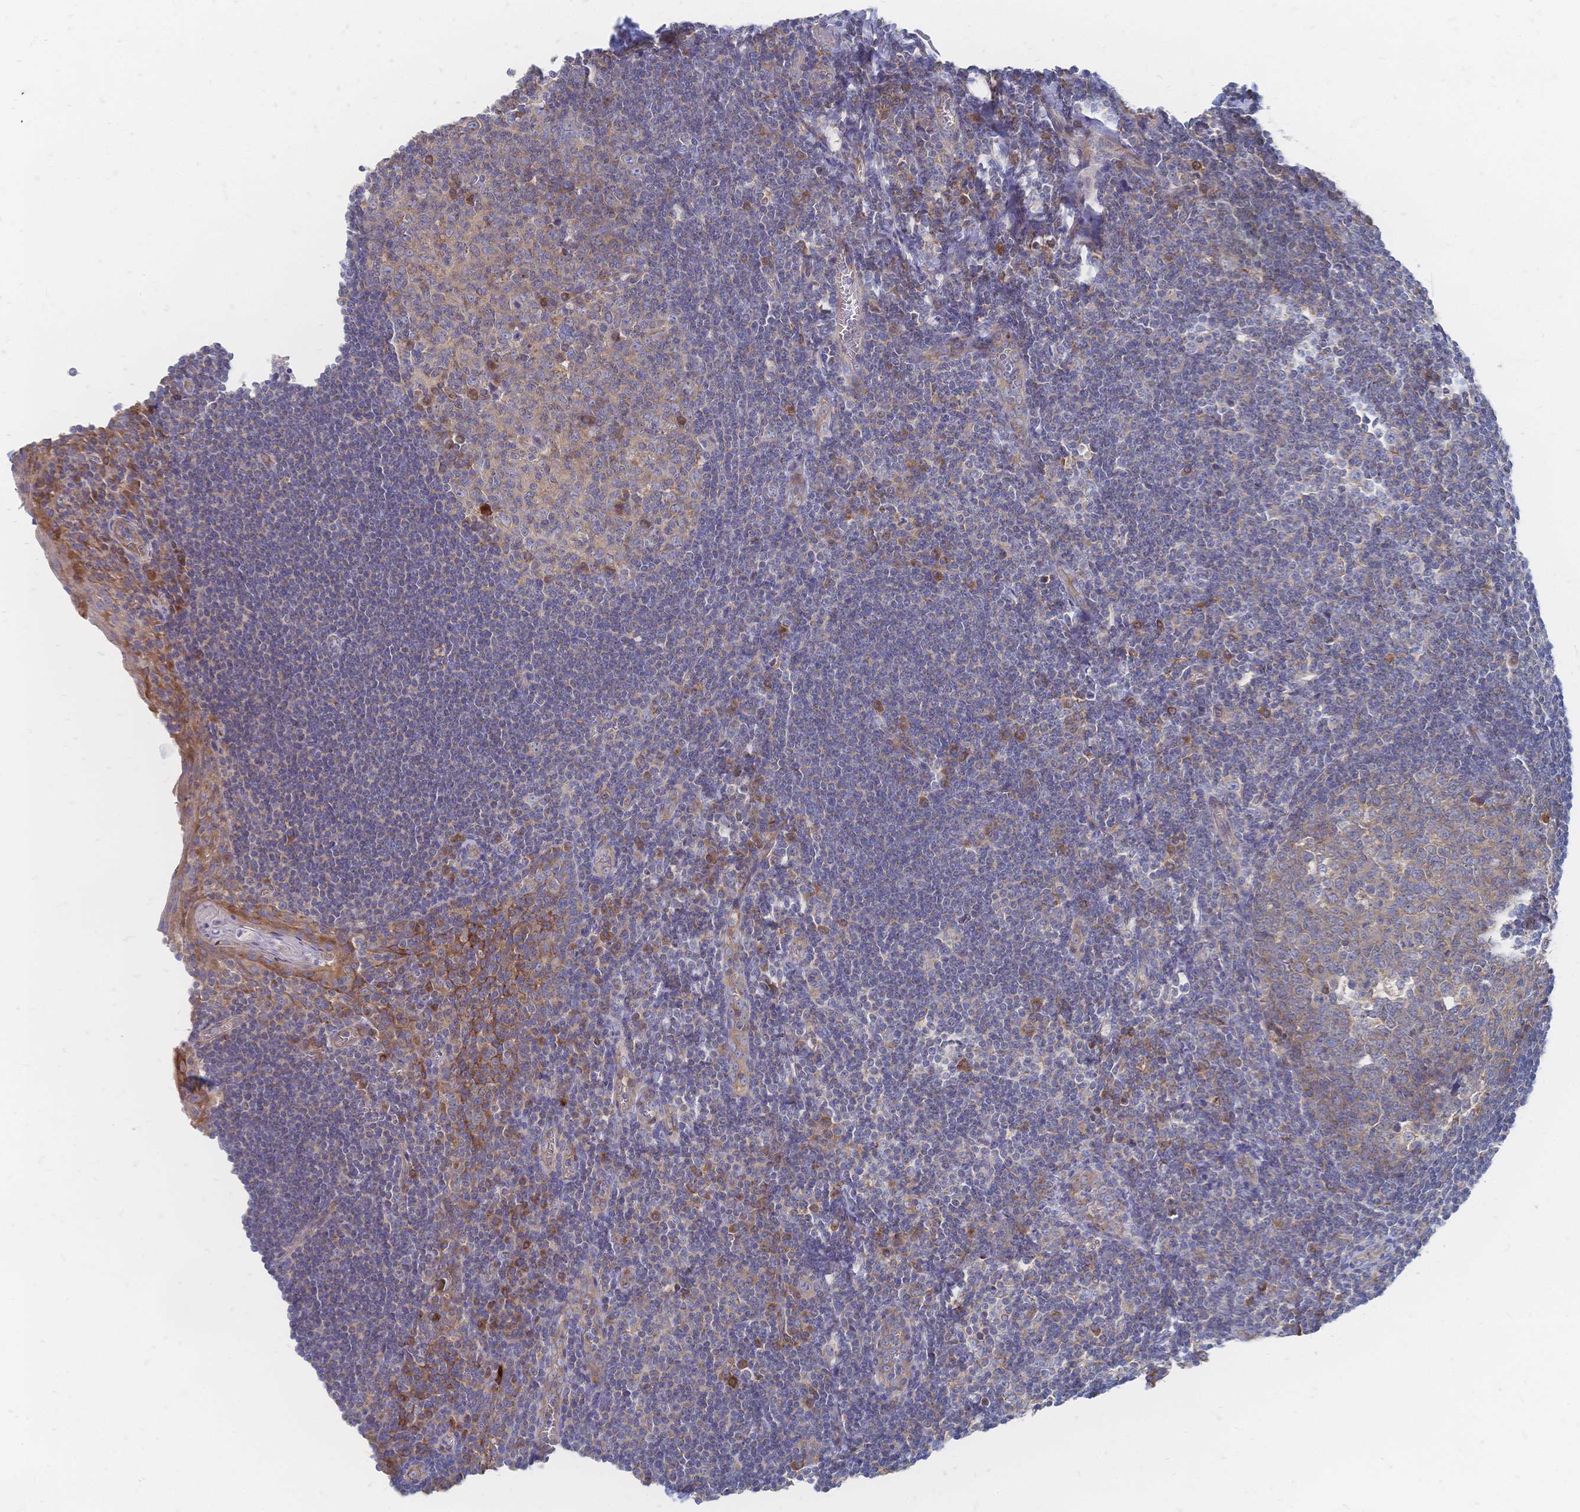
{"staining": {"intensity": "moderate", "quantity": "25%-75%", "location": "cytoplasmic/membranous"}, "tissue": "tonsil", "cell_type": "Germinal center cells", "image_type": "normal", "snomed": [{"axis": "morphology", "description": "Normal tissue, NOS"}, {"axis": "topography", "description": "Tonsil"}], "caption": "Immunohistochemical staining of normal tonsil displays medium levels of moderate cytoplasmic/membranous staining in about 25%-75% of germinal center cells.", "gene": "SORBS1", "patient": {"sex": "male", "age": 27}}